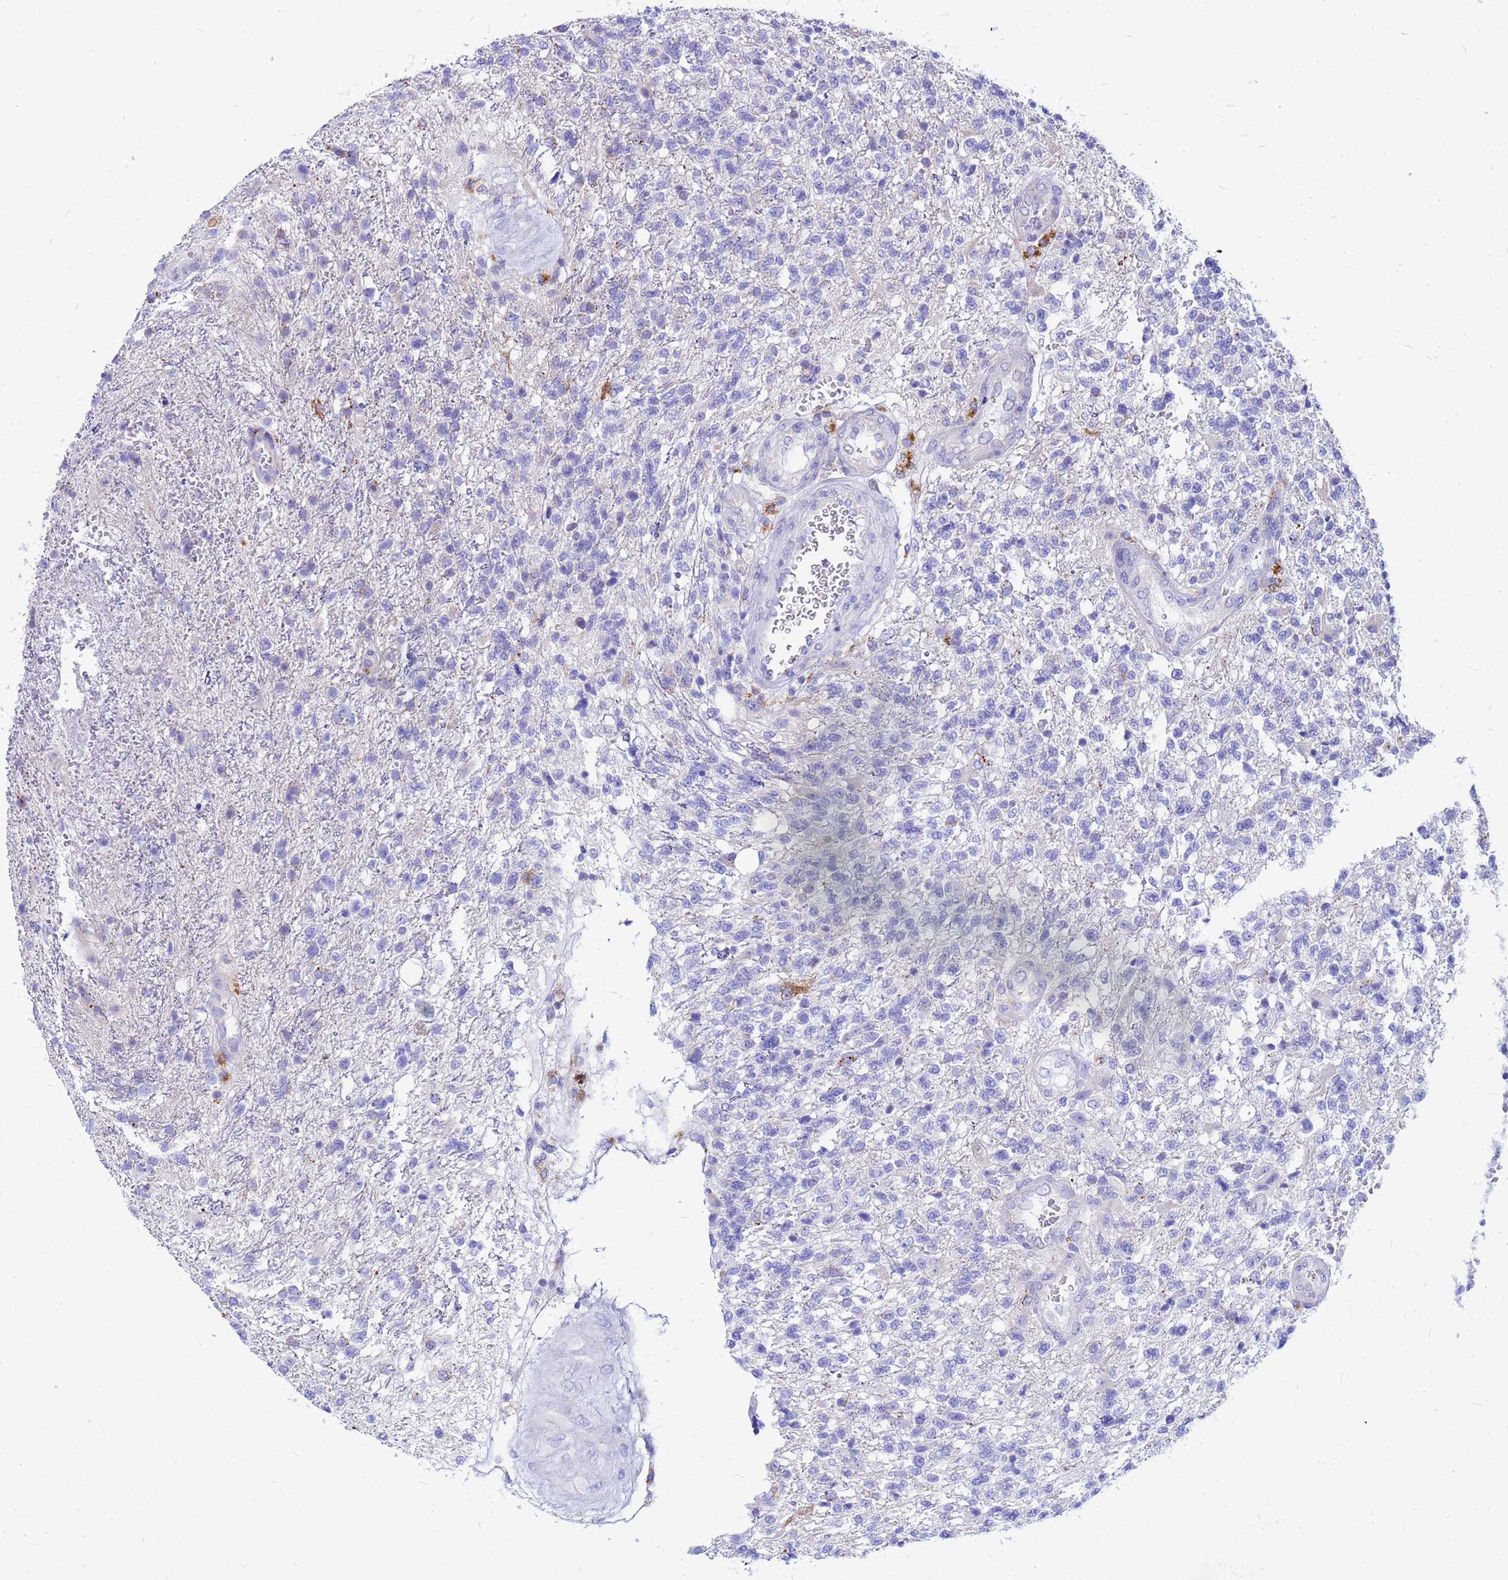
{"staining": {"intensity": "negative", "quantity": "none", "location": "none"}, "tissue": "glioma", "cell_type": "Tumor cells", "image_type": "cancer", "snomed": [{"axis": "morphology", "description": "Glioma, malignant, High grade"}, {"axis": "topography", "description": "Brain"}], "caption": "High power microscopy histopathology image of an immunohistochemistry image of glioma, revealing no significant staining in tumor cells. Brightfield microscopy of IHC stained with DAB (brown) and hematoxylin (blue), captured at high magnification.", "gene": "FHIP1A", "patient": {"sex": "male", "age": 56}}